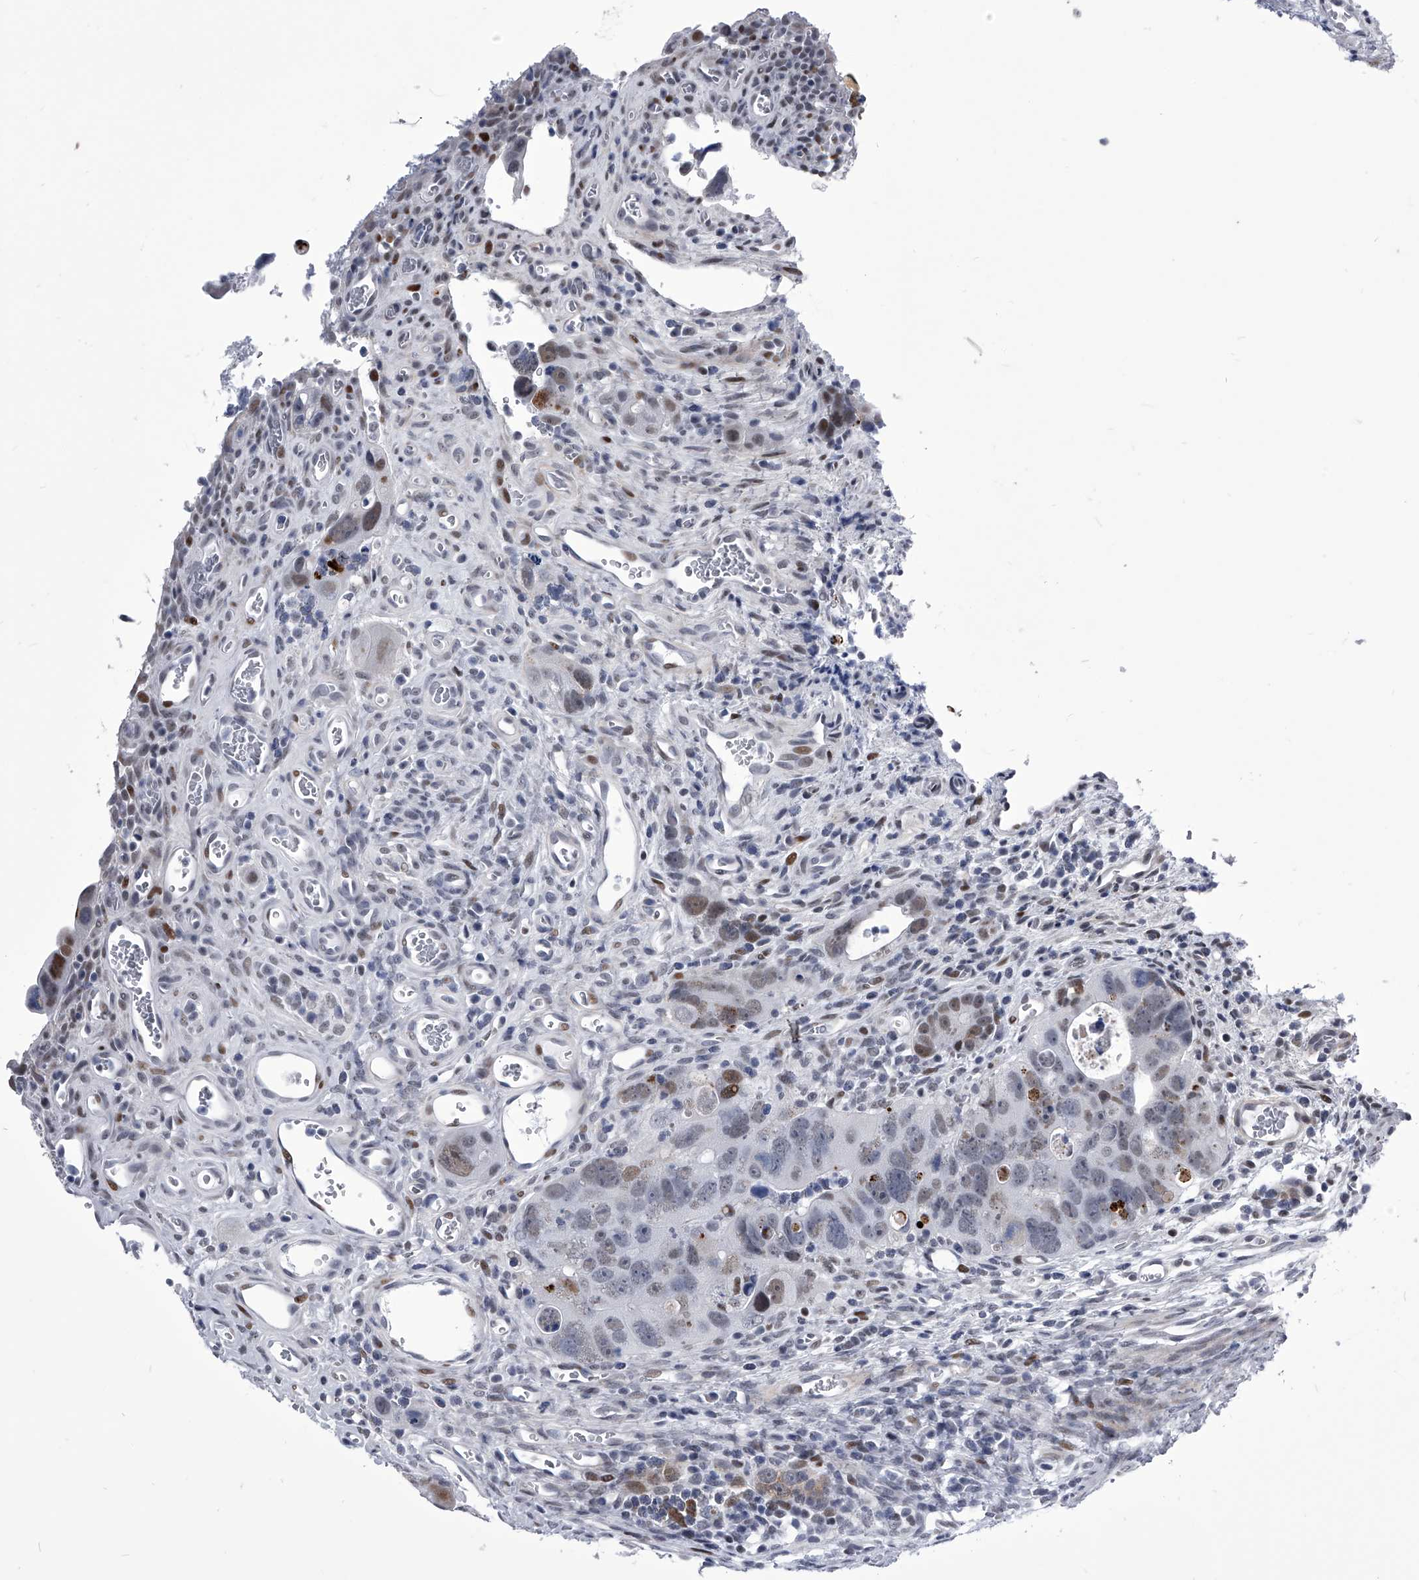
{"staining": {"intensity": "moderate", "quantity": "<25%", "location": "nuclear"}, "tissue": "colorectal cancer", "cell_type": "Tumor cells", "image_type": "cancer", "snomed": [{"axis": "morphology", "description": "Adenocarcinoma, NOS"}, {"axis": "topography", "description": "Rectum"}], "caption": "Immunohistochemistry (IHC) image of neoplastic tissue: adenocarcinoma (colorectal) stained using immunohistochemistry exhibits low levels of moderate protein expression localized specifically in the nuclear of tumor cells, appearing as a nuclear brown color.", "gene": "CMTR1", "patient": {"sex": "male", "age": 59}}